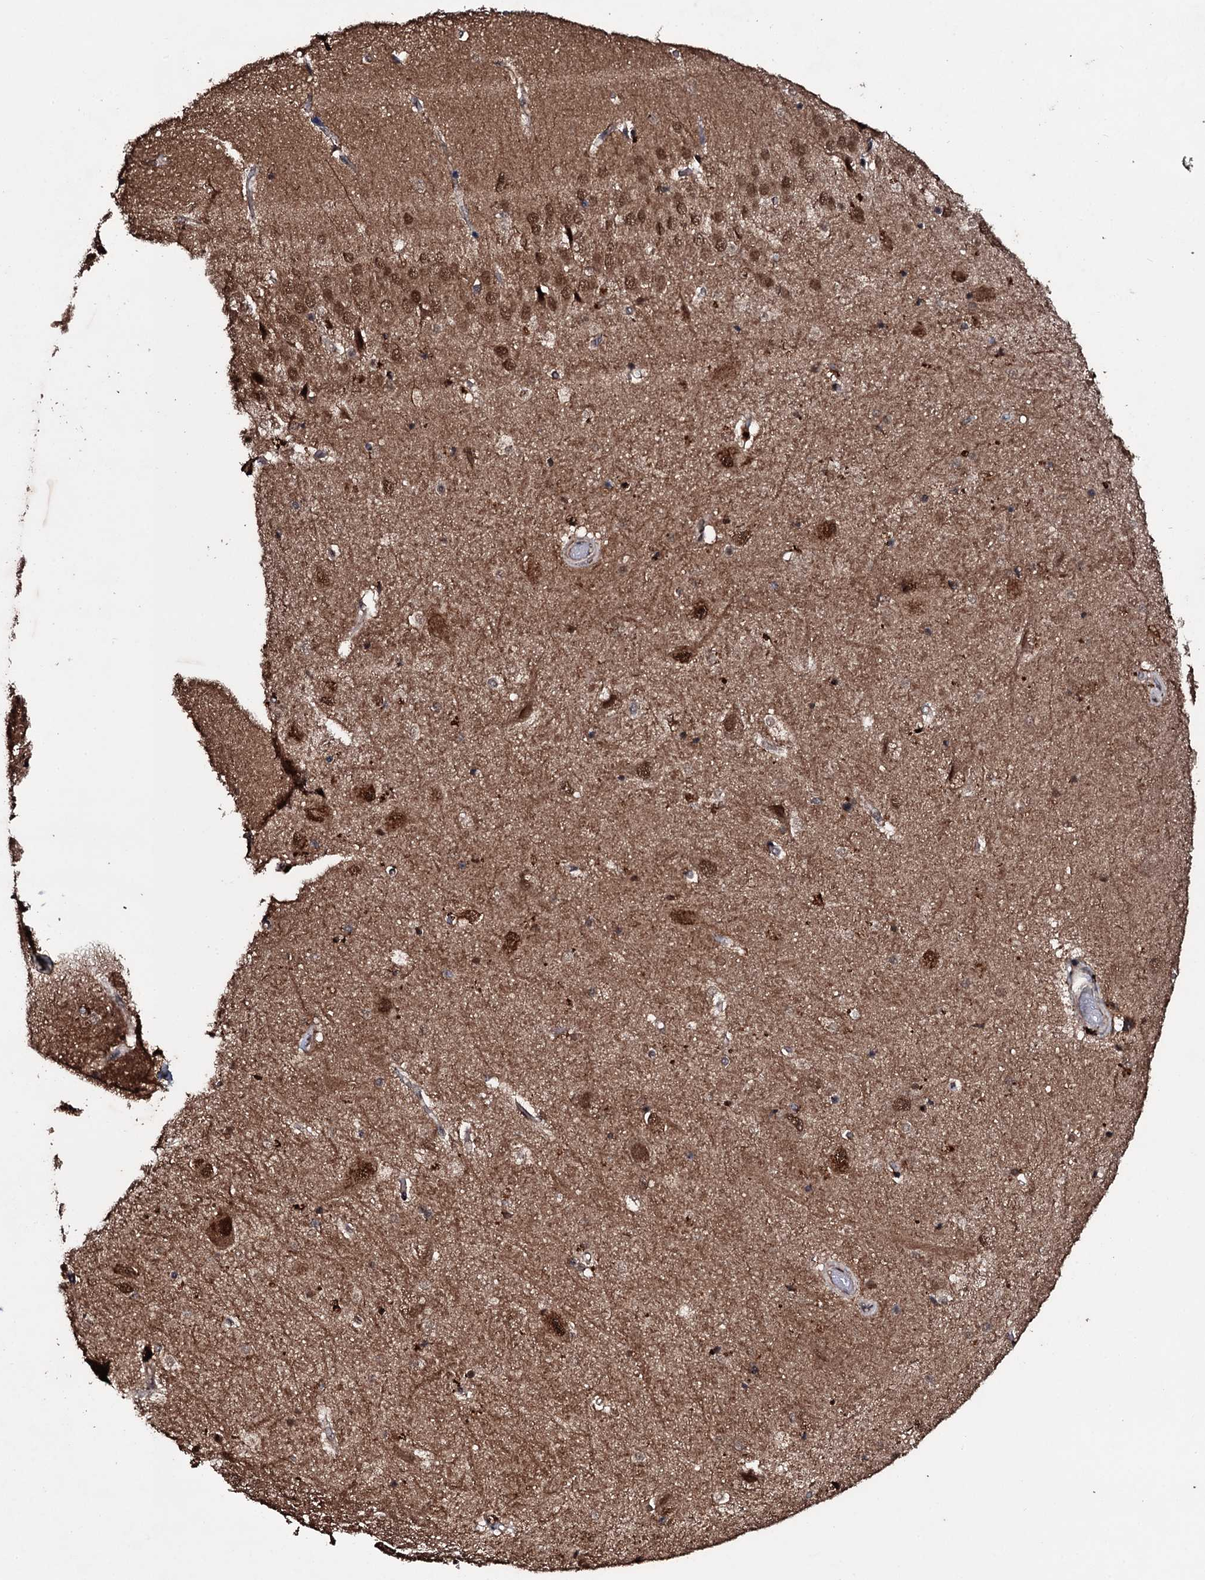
{"staining": {"intensity": "moderate", "quantity": "<25%", "location": "nuclear"}, "tissue": "hippocampus", "cell_type": "Glial cells", "image_type": "normal", "snomed": [{"axis": "morphology", "description": "Normal tissue, NOS"}, {"axis": "topography", "description": "Hippocampus"}], "caption": "This photomicrograph reveals benign hippocampus stained with IHC to label a protein in brown. The nuclear of glial cells show moderate positivity for the protein. Nuclei are counter-stained blue.", "gene": "MRPS31", "patient": {"sex": "female", "age": 52}}